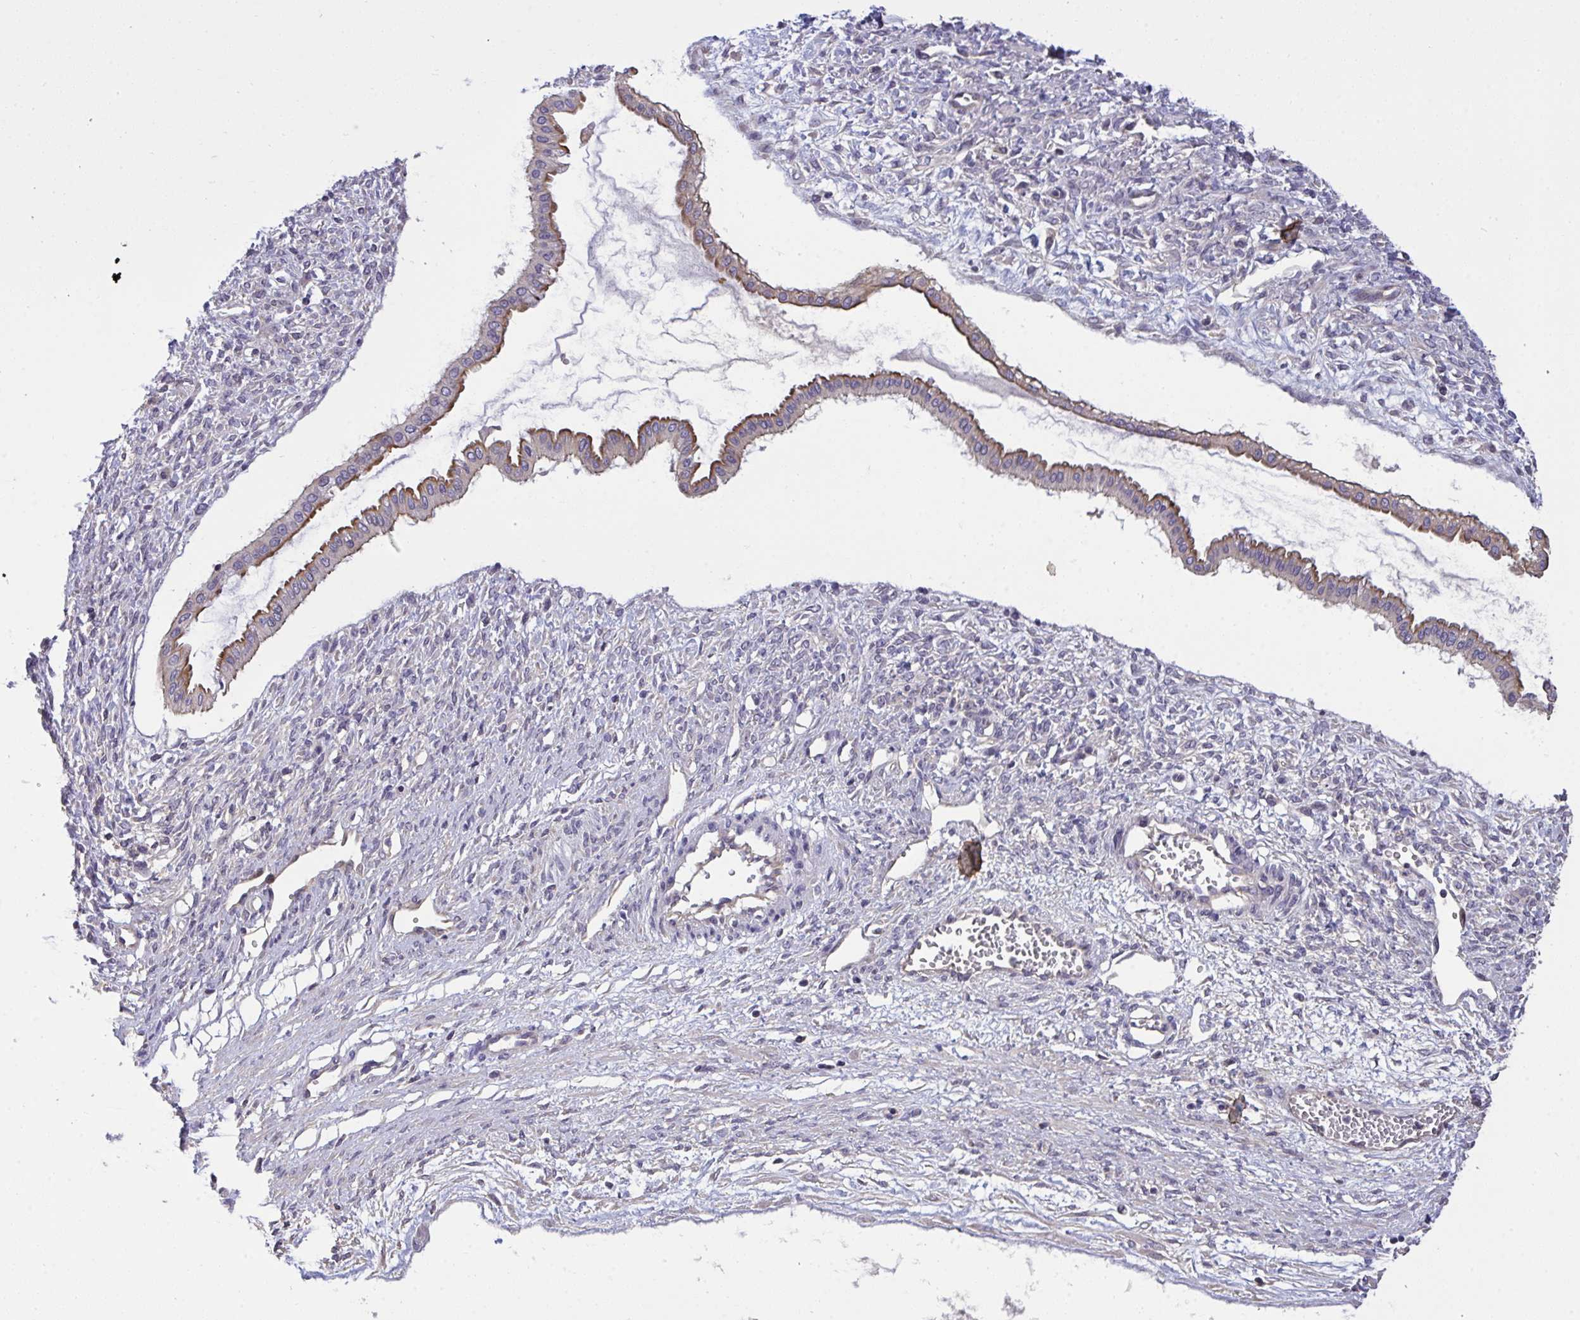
{"staining": {"intensity": "moderate", "quantity": ">75%", "location": "cytoplasmic/membranous"}, "tissue": "ovarian cancer", "cell_type": "Tumor cells", "image_type": "cancer", "snomed": [{"axis": "morphology", "description": "Cystadenocarcinoma, mucinous, NOS"}, {"axis": "topography", "description": "Ovary"}], "caption": "Protein positivity by immunohistochemistry (IHC) shows moderate cytoplasmic/membranous expression in about >75% of tumor cells in ovarian cancer.", "gene": "C19orf54", "patient": {"sex": "female", "age": 73}}